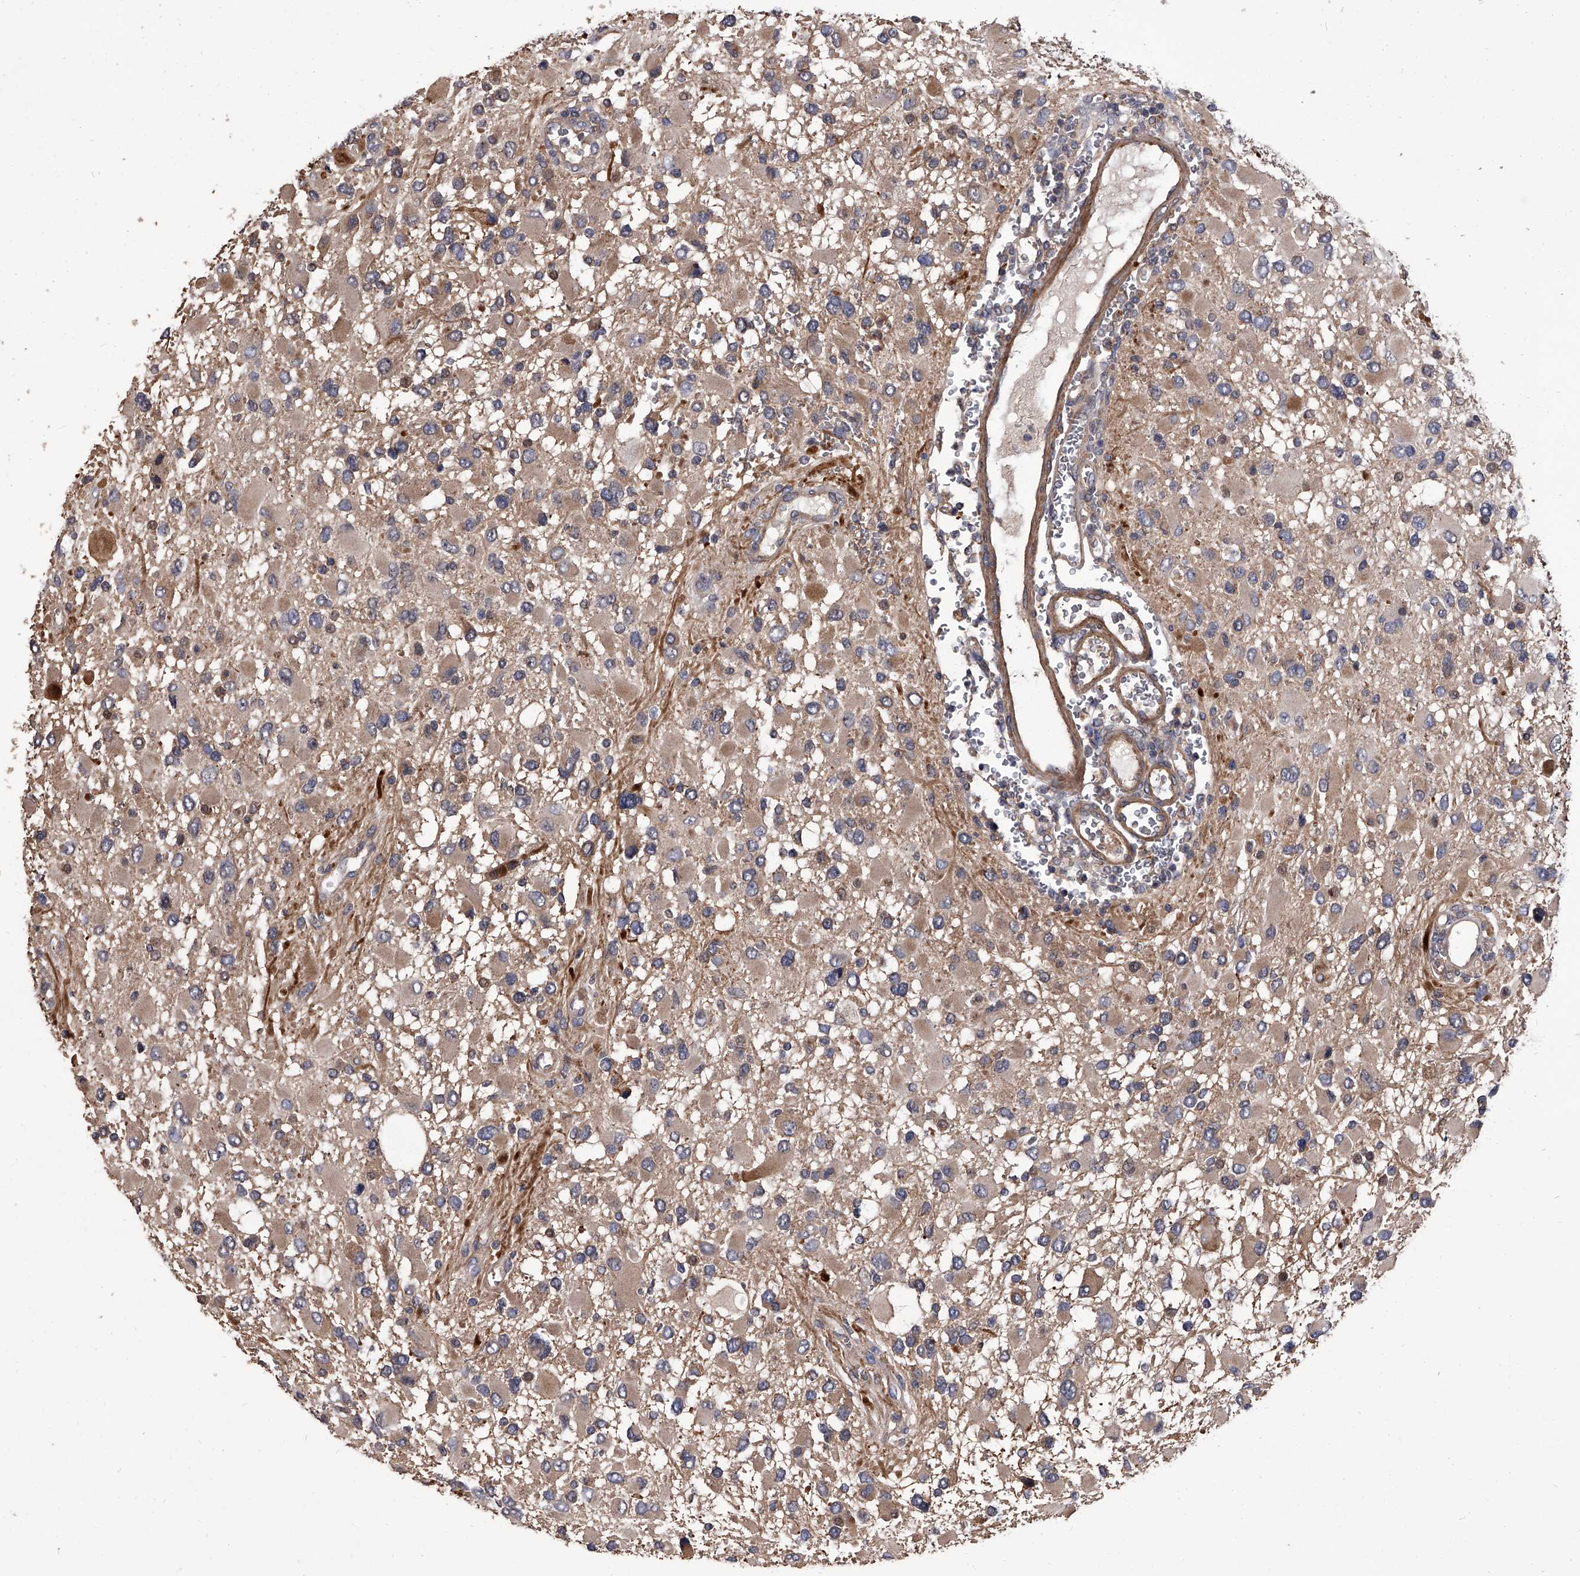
{"staining": {"intensity": "negative", "quantity": "none", "location": "none"}, "tissue": "glioma", "cell_type": "Tumor cells", "image_type": "cancer", "snomed": [{"axis": "morphology", "description": "Glioma, malignant, High grade"}, {"axis": "topography", "description": "Brain"}], "caption": "A photomicrograph of human malignant glioma (high-grade) is negative for staining in tumor cells.", "gene": "STK36", "patient": {"sex": "male", "age": 53}}